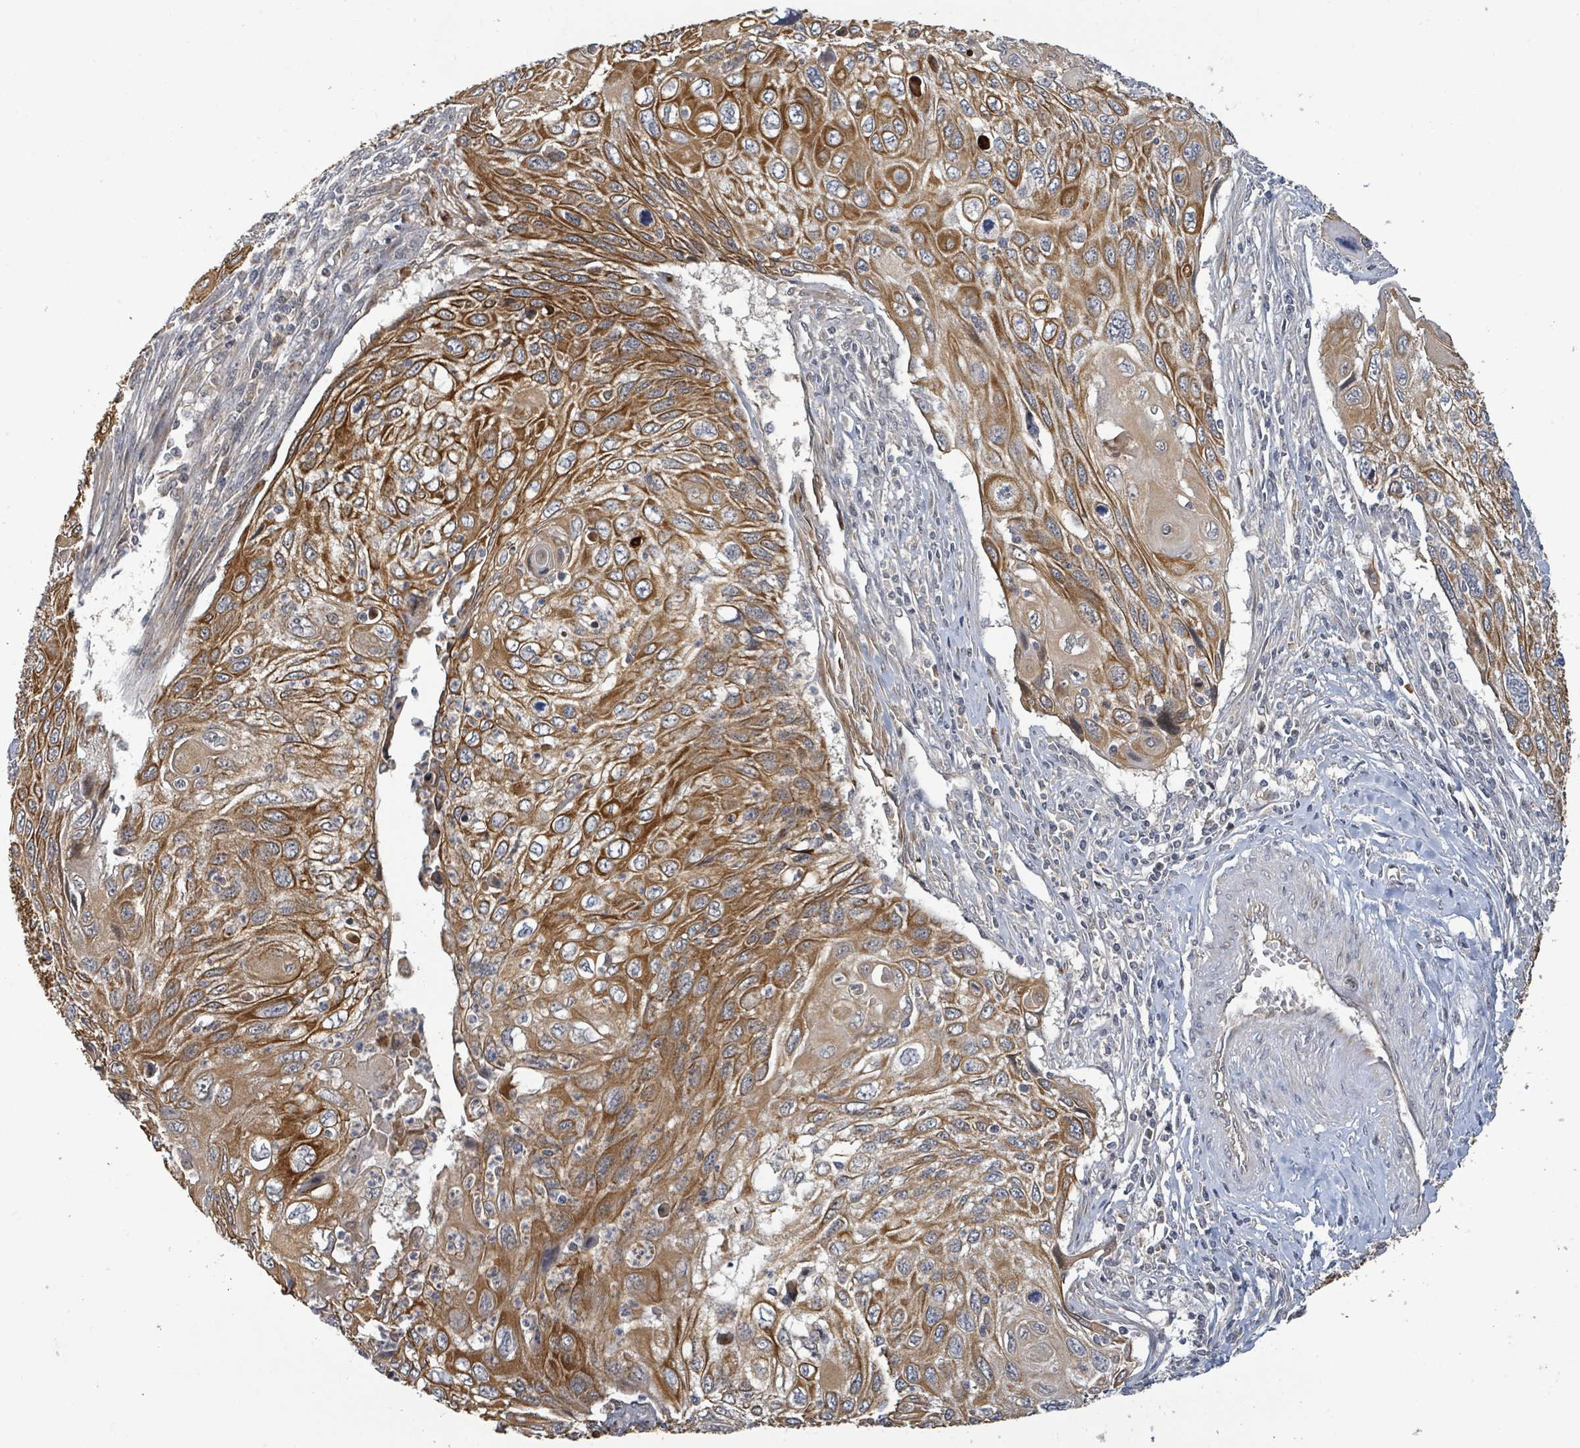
{"staining": {"intensity": "strong", "quantity": ">75%", "location": "cytoplasmic/membranous"}, "tissue": "cervical cancer", "cell_type": "Tumor cells", "image_type": "cancer", "snomed": [{"axis": "morphology", "description": "Squamous cell carcinoma, NOS"}, {"axis": "topography", "description": "Cervix"}], "caption": "Squamous cell carcinoma (cervical) tissue shows strong cytoplasmic/membranous staining in approximately >75% of tumor cells, visualized by immunohistochemistry.", "gene": "ITGA11", "patient": {"sex": "female", "age": 70}}